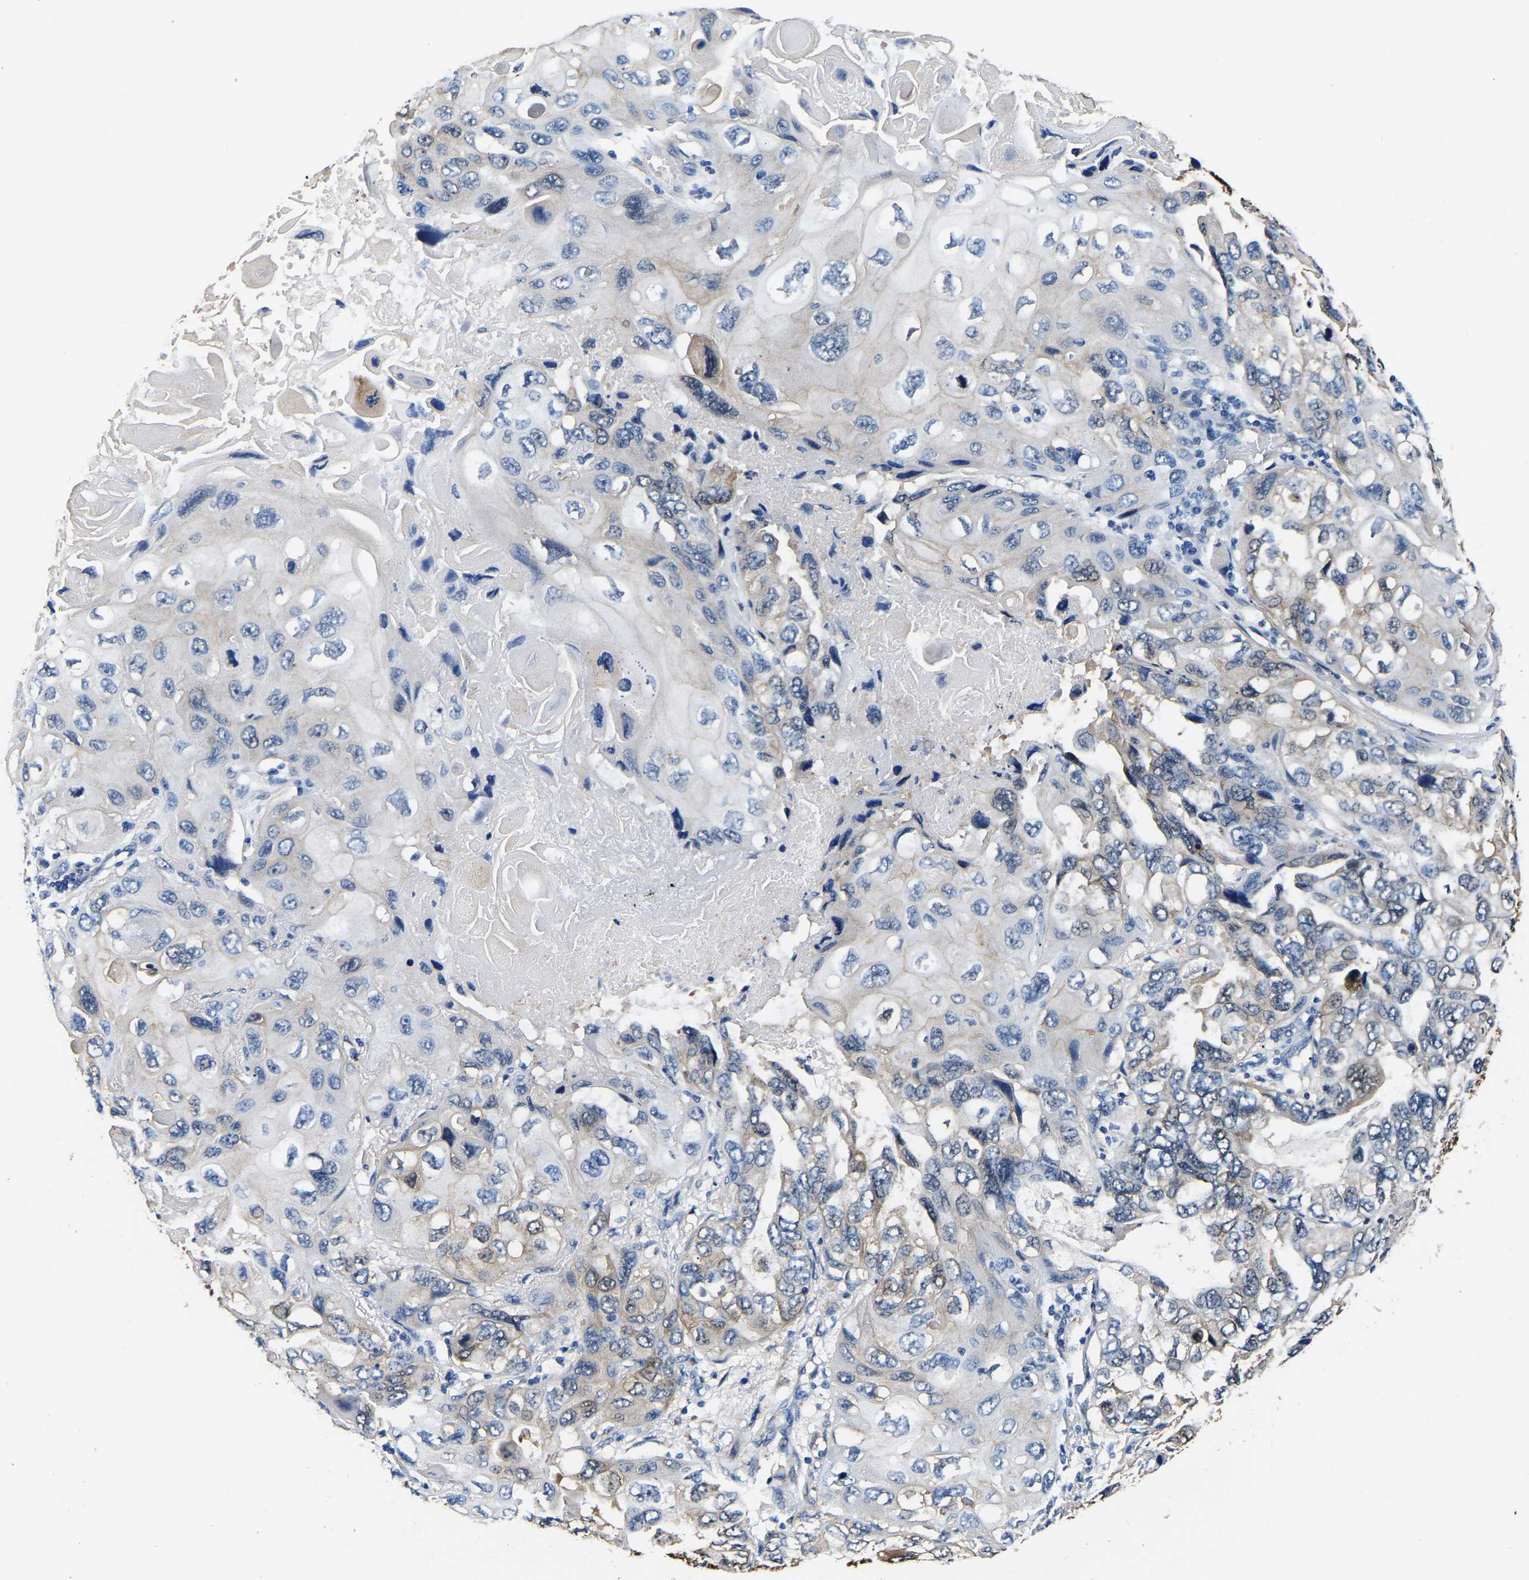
{"staining": {"intensity": "negative", "quantity": "none", "location": "none"}, "tissue": "lung cancer", "cell_type": "Tumor cells", "image_type": "cancer", "snomed": [{"axis": "morphology", "description": "Squamous cell carcinoma, NOS"}, {"axis": "topography", "description": "Lung"}], "caption": "A photomicrograph of lung cancer (squamous cell carcinoma) stained for a protein reveals no brown staining in tumor cells. (IHC, brightfield microscopy, high magnification).", "gene": "S100A13", "patient": {"sex": "female", "age": 73}}